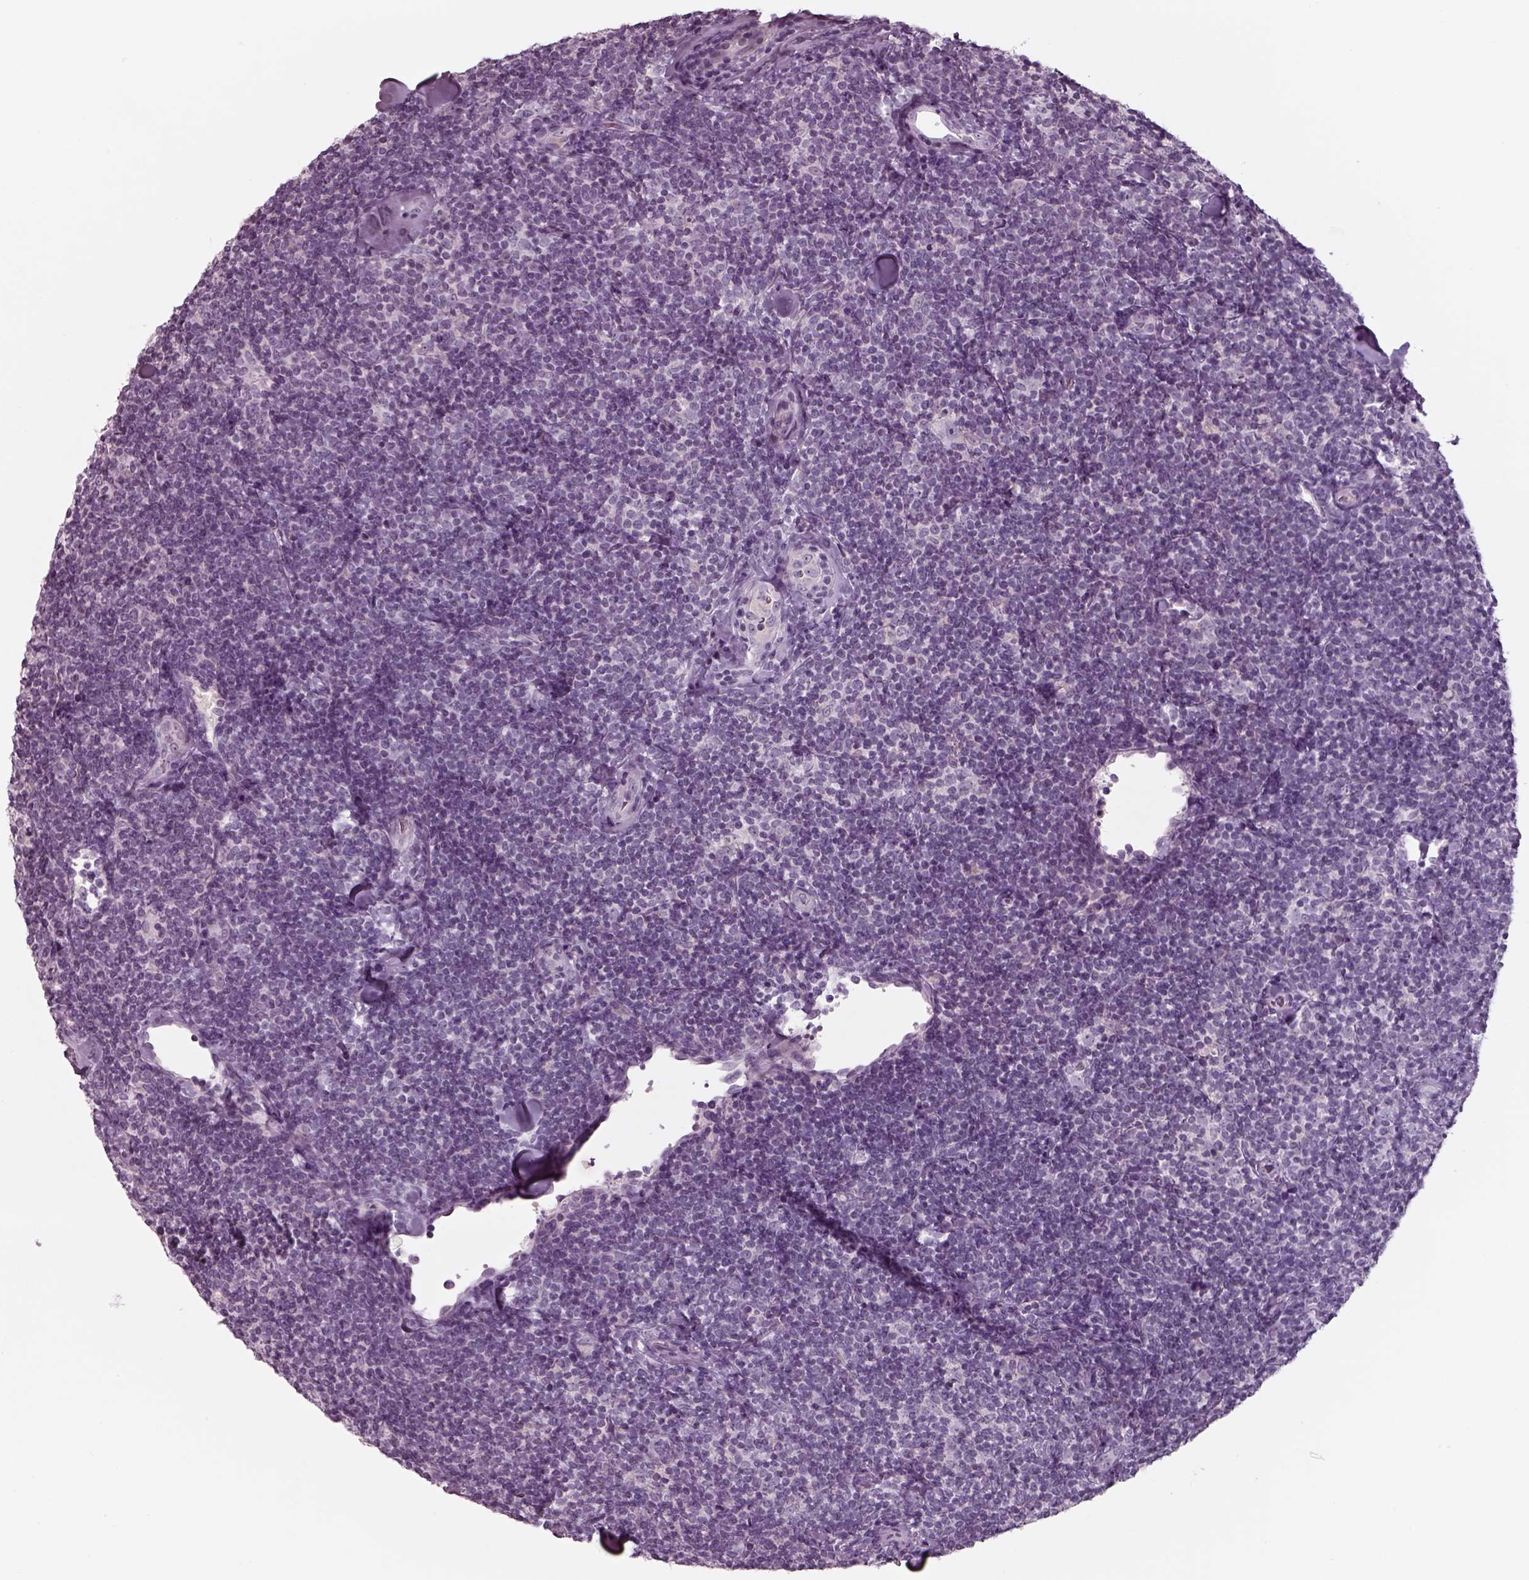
{"staining": {"intensity": "negative", "quantity": "none", "location": "none"}, "tissue": "lymphoma", "cell_type": "Tumor cells", "image_type": "cancer", "snomed": [{"axis": "morphology", "description": "Malignant lymphoma, non-Hodgkin's type, Low grade"}, {"axis": "topography", "description": "Lymph node"}], "caption": "Low-grade malignant lymphoma, non-Hodgkin's type was stained to show a protein in brown. There is no significant positivity in tumor cells.", "gene": "SEPTIN14", "patient": {"sex": "female", "age": 56}}